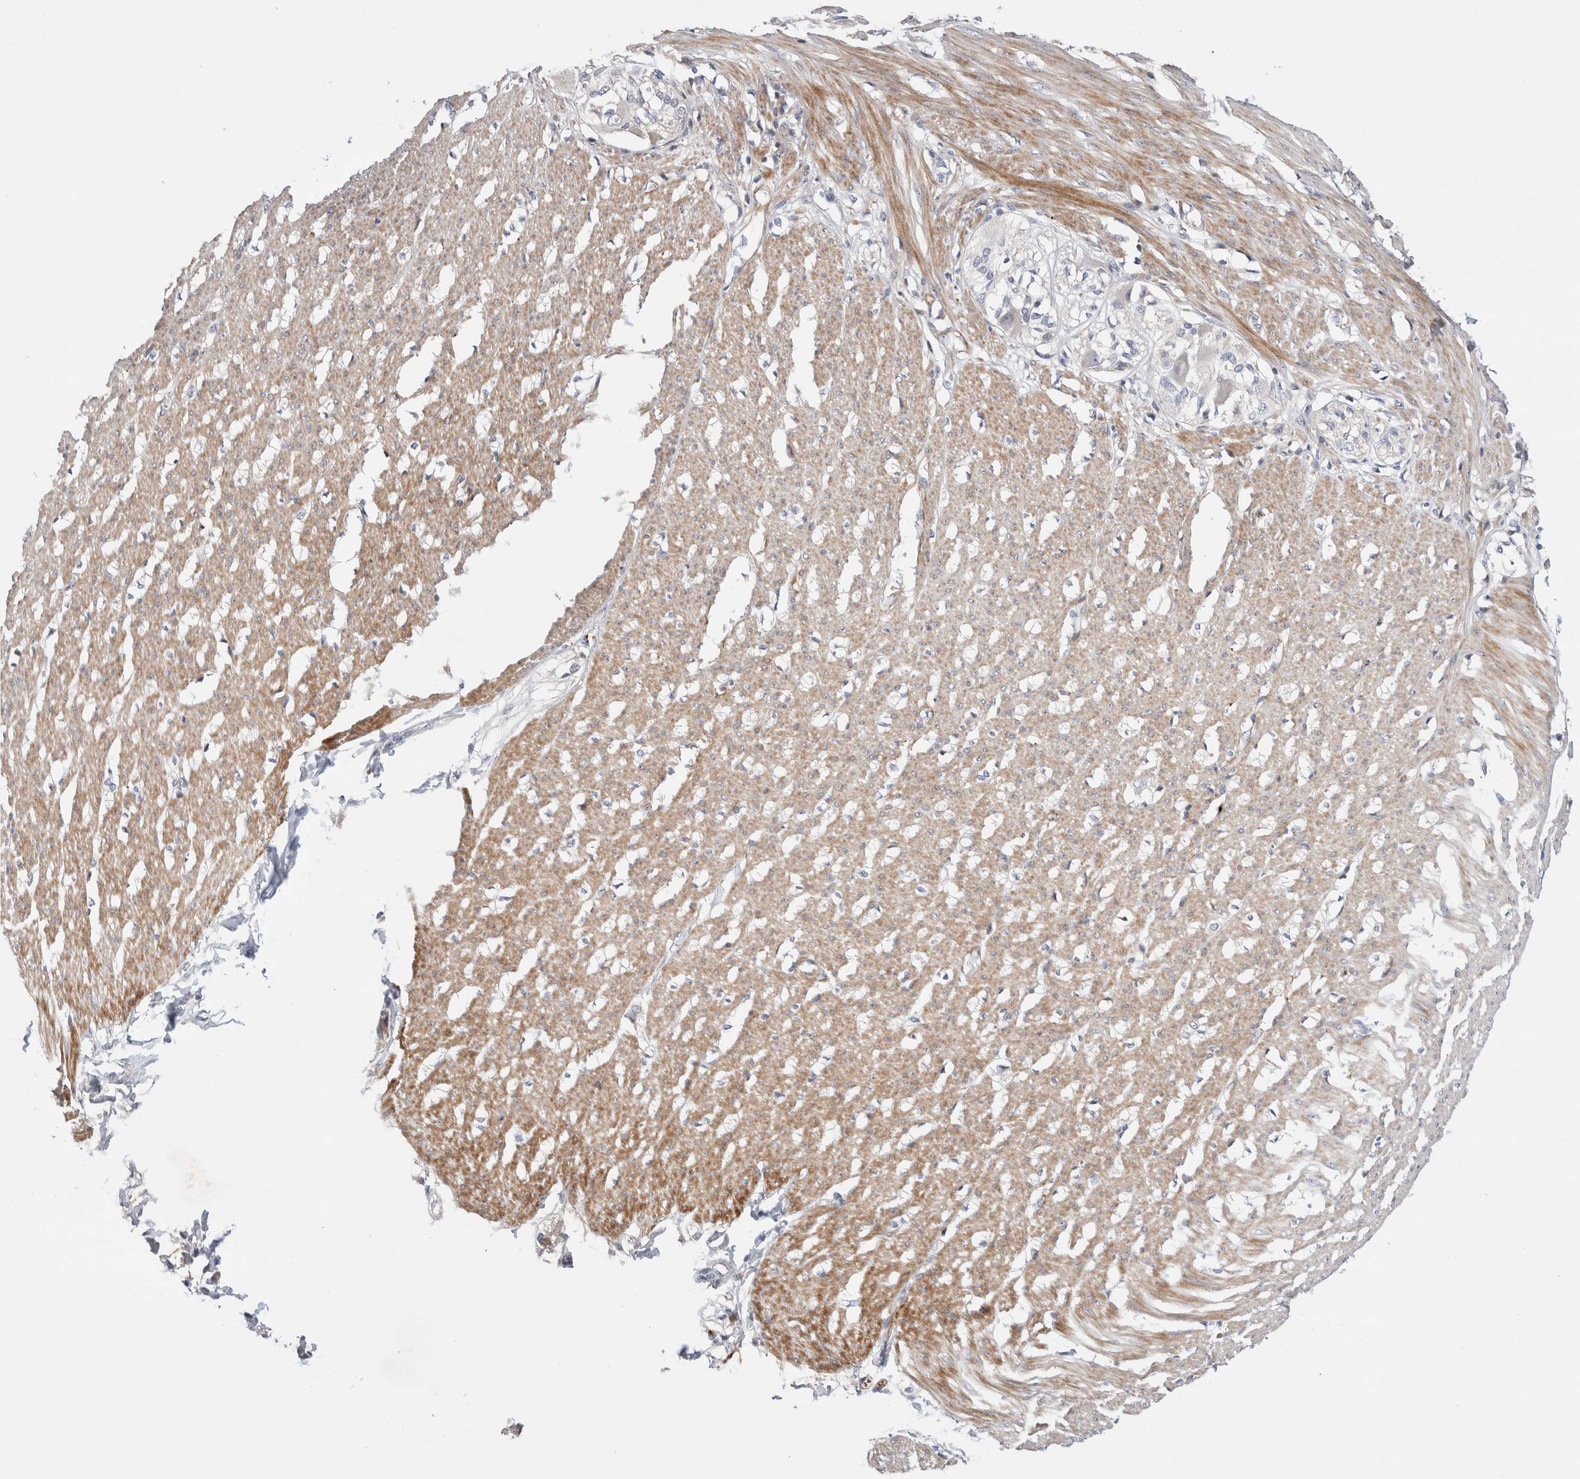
{"staining": {"intensity": "moderate", "quantity": ">75%", "location": "cytoplasmic/membranous"}, "tissue": "smooth muscle", "cell_type": "Smooth muscle cells", "image_type": "normal", "snomed": [{"axis": "morphology", "description": "Normal tissue, NOS"}, {"axis": "morphology", "description": "Adenocarcinoma, NOS"}, {"axis": "topography", "description": "Colon"}, {"axis": "topography", "description": "Peripheral nerve tissue"}], "caption": "Human smooth muscle stained for a protein (brown) demonstrates moderate cytoplasmic/membranous positive staining in about >75% of smooth muscle cells.", "gene": "ECHDC2", "patient": {"sex": "male", "age": 14}}